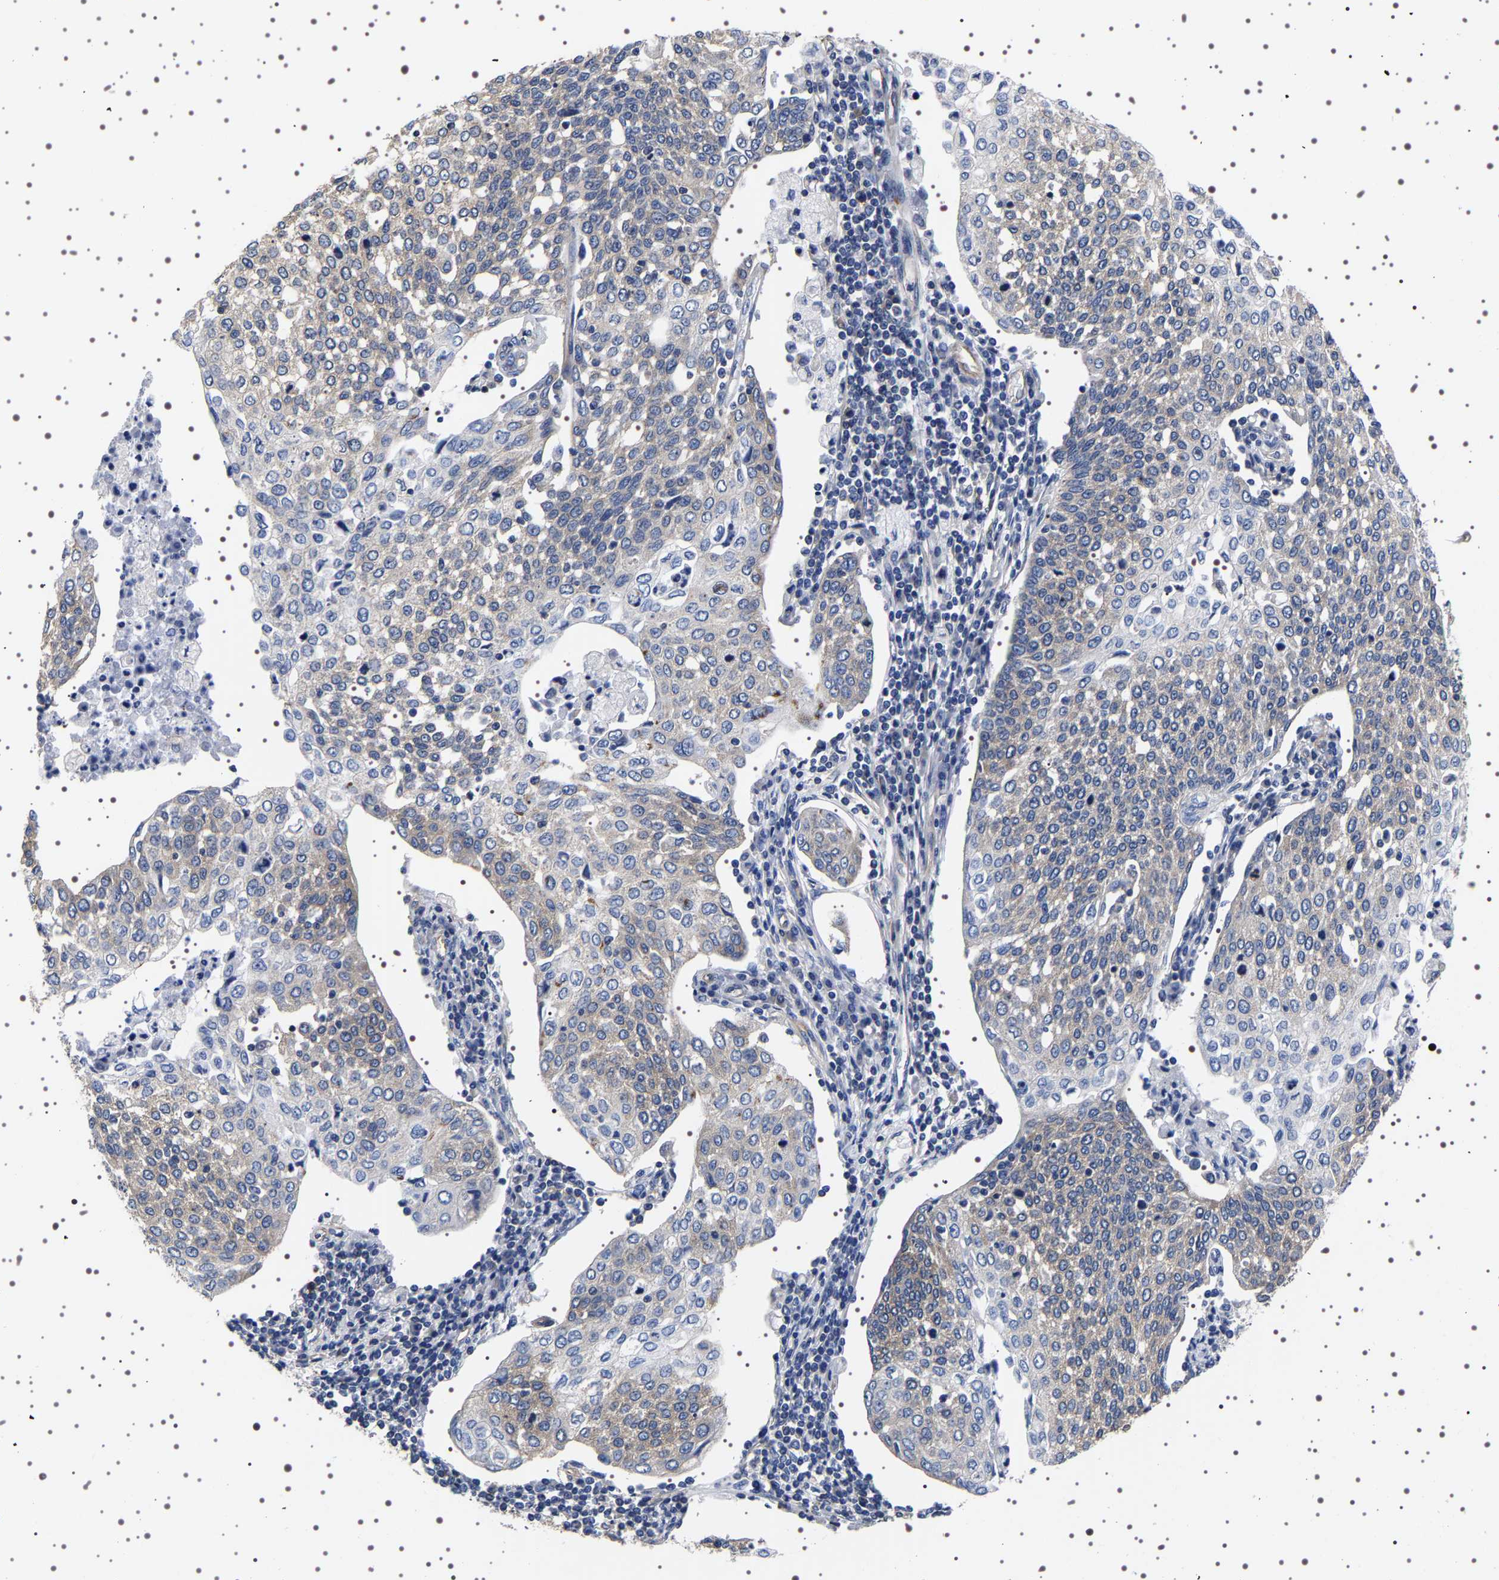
{"staining": {"intensity": "weak", "quantity": "25%-75%", "location": "cytoplasmic/membranous"}, "tissue": "cervical cancer", "cell_type": "Tumor cells", "image_type": "cancer", "snomed": [{"axis": "morphology", "description": "Squamous cell carcinoma, NOS"}, {"axis": "topography", "description": "Cervix"}], "caption": "High-magnification brightfield microscopy of squamous cell carcinoma (cervical) stained with DAB (3,3'-diaminobenzidine) (brown) and counterstained with hematoxylin (blue). tumor cells exhibit weak cytoplasmic/membranous staining is seen in approximately25%-75% of cells.", "gene": "DARS1", "patient": {"sex": "female", "age": 34}}